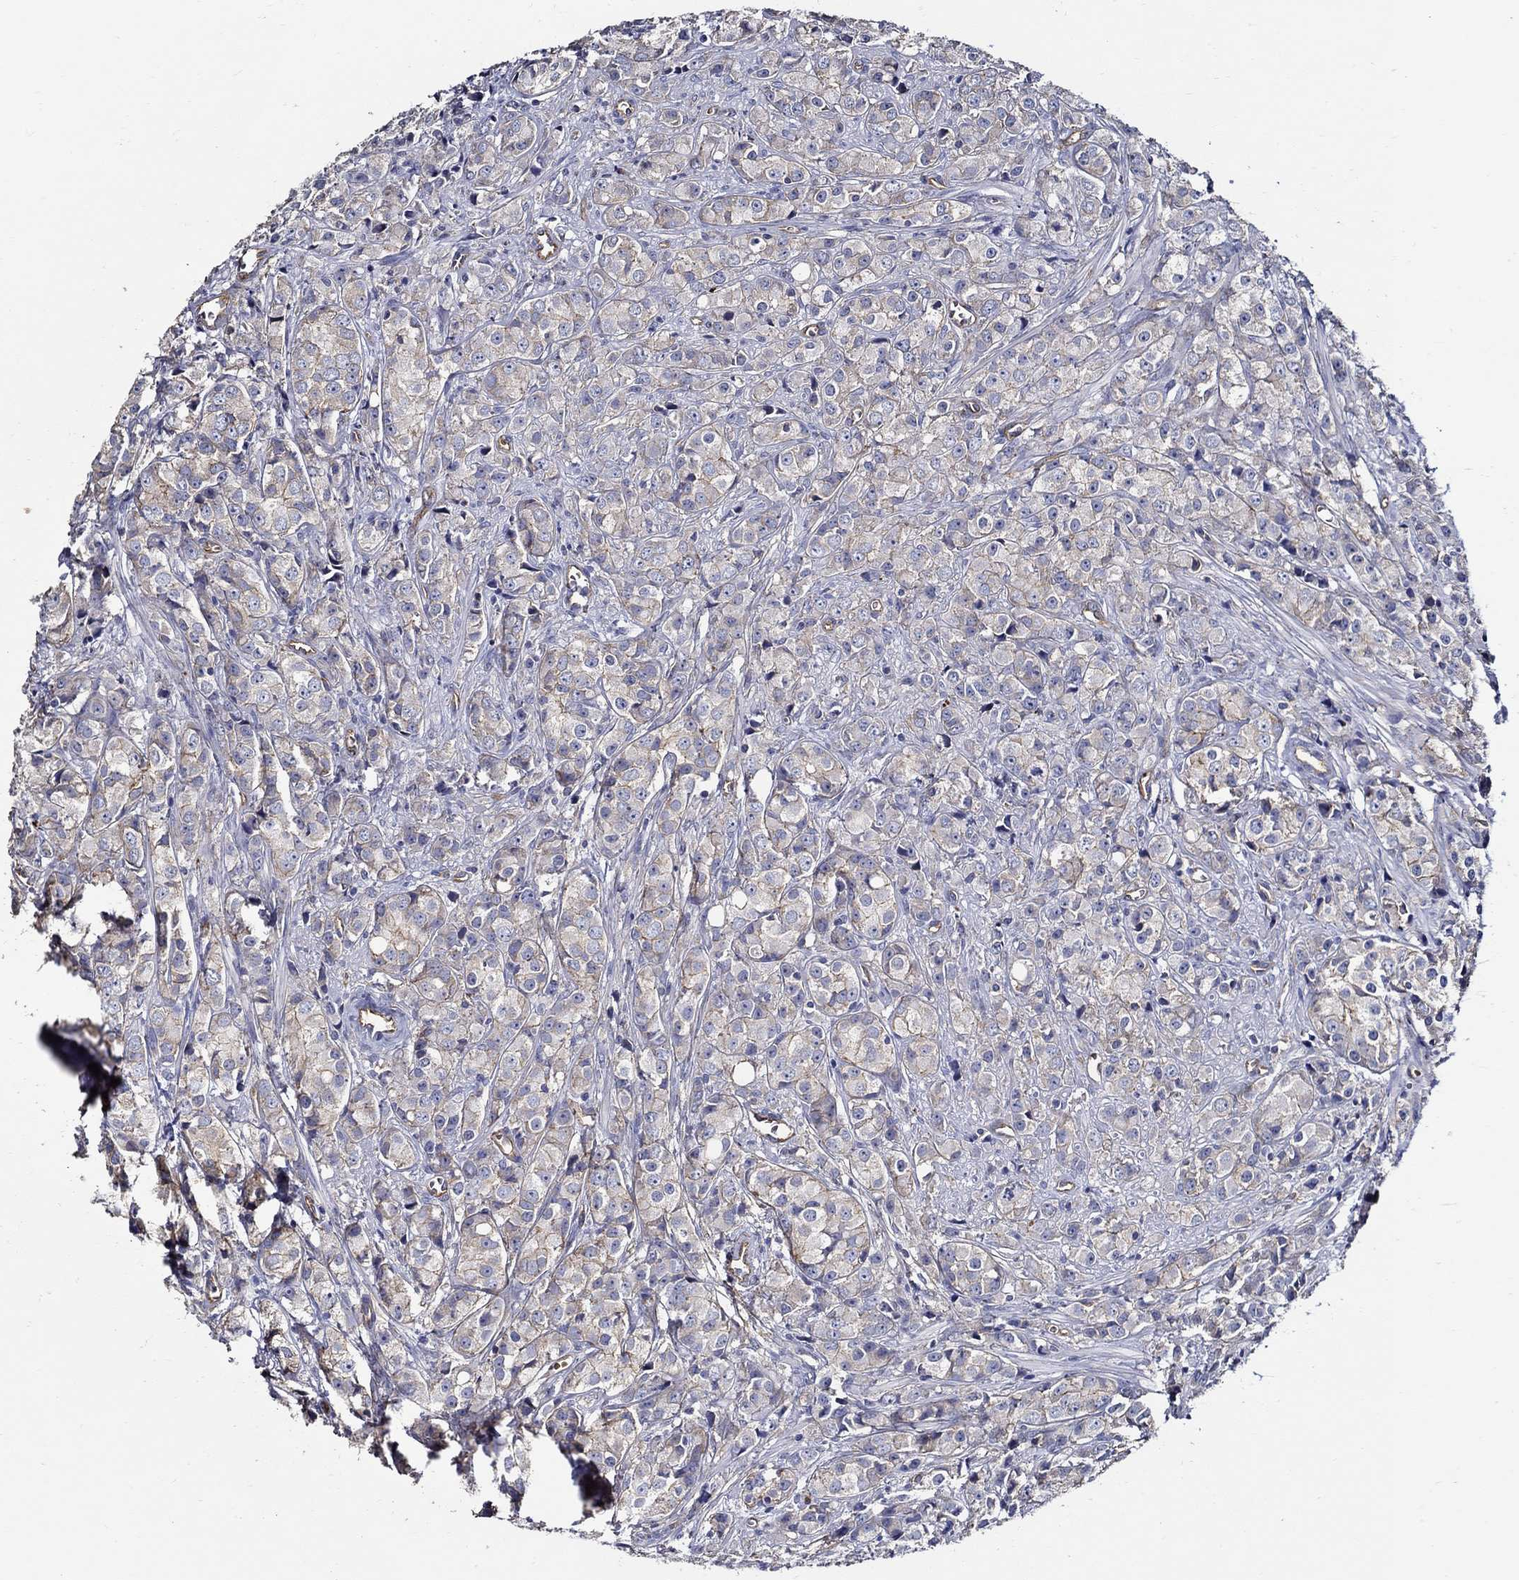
{"staining": {"intensity": "weak", "quantity": "25%-75%", "location": "cytoplasmic/membranous"}, "tissue": "prostate cancer", "cell_type": "Tumor cells", "image_type": "cancer", "snomed": [{"axis": "morphology", "description": "Adenocarcinoma, Medium grade"}, {"axis": "topography", "description": "Prostate"}], "caption": "Immunohistochemical staining of human prostate medium-grade adenocarcinoma reveals low levels of weak cytoplasmic/membranous protein expression in about 25%-75% of tumor cells. (Stains: DAB in brown, nuclei in blue, Microscopy: brightfield microscopy at high magnification).", "gene": "APBB3", "patient": {"sex": "male", "age": 74}}